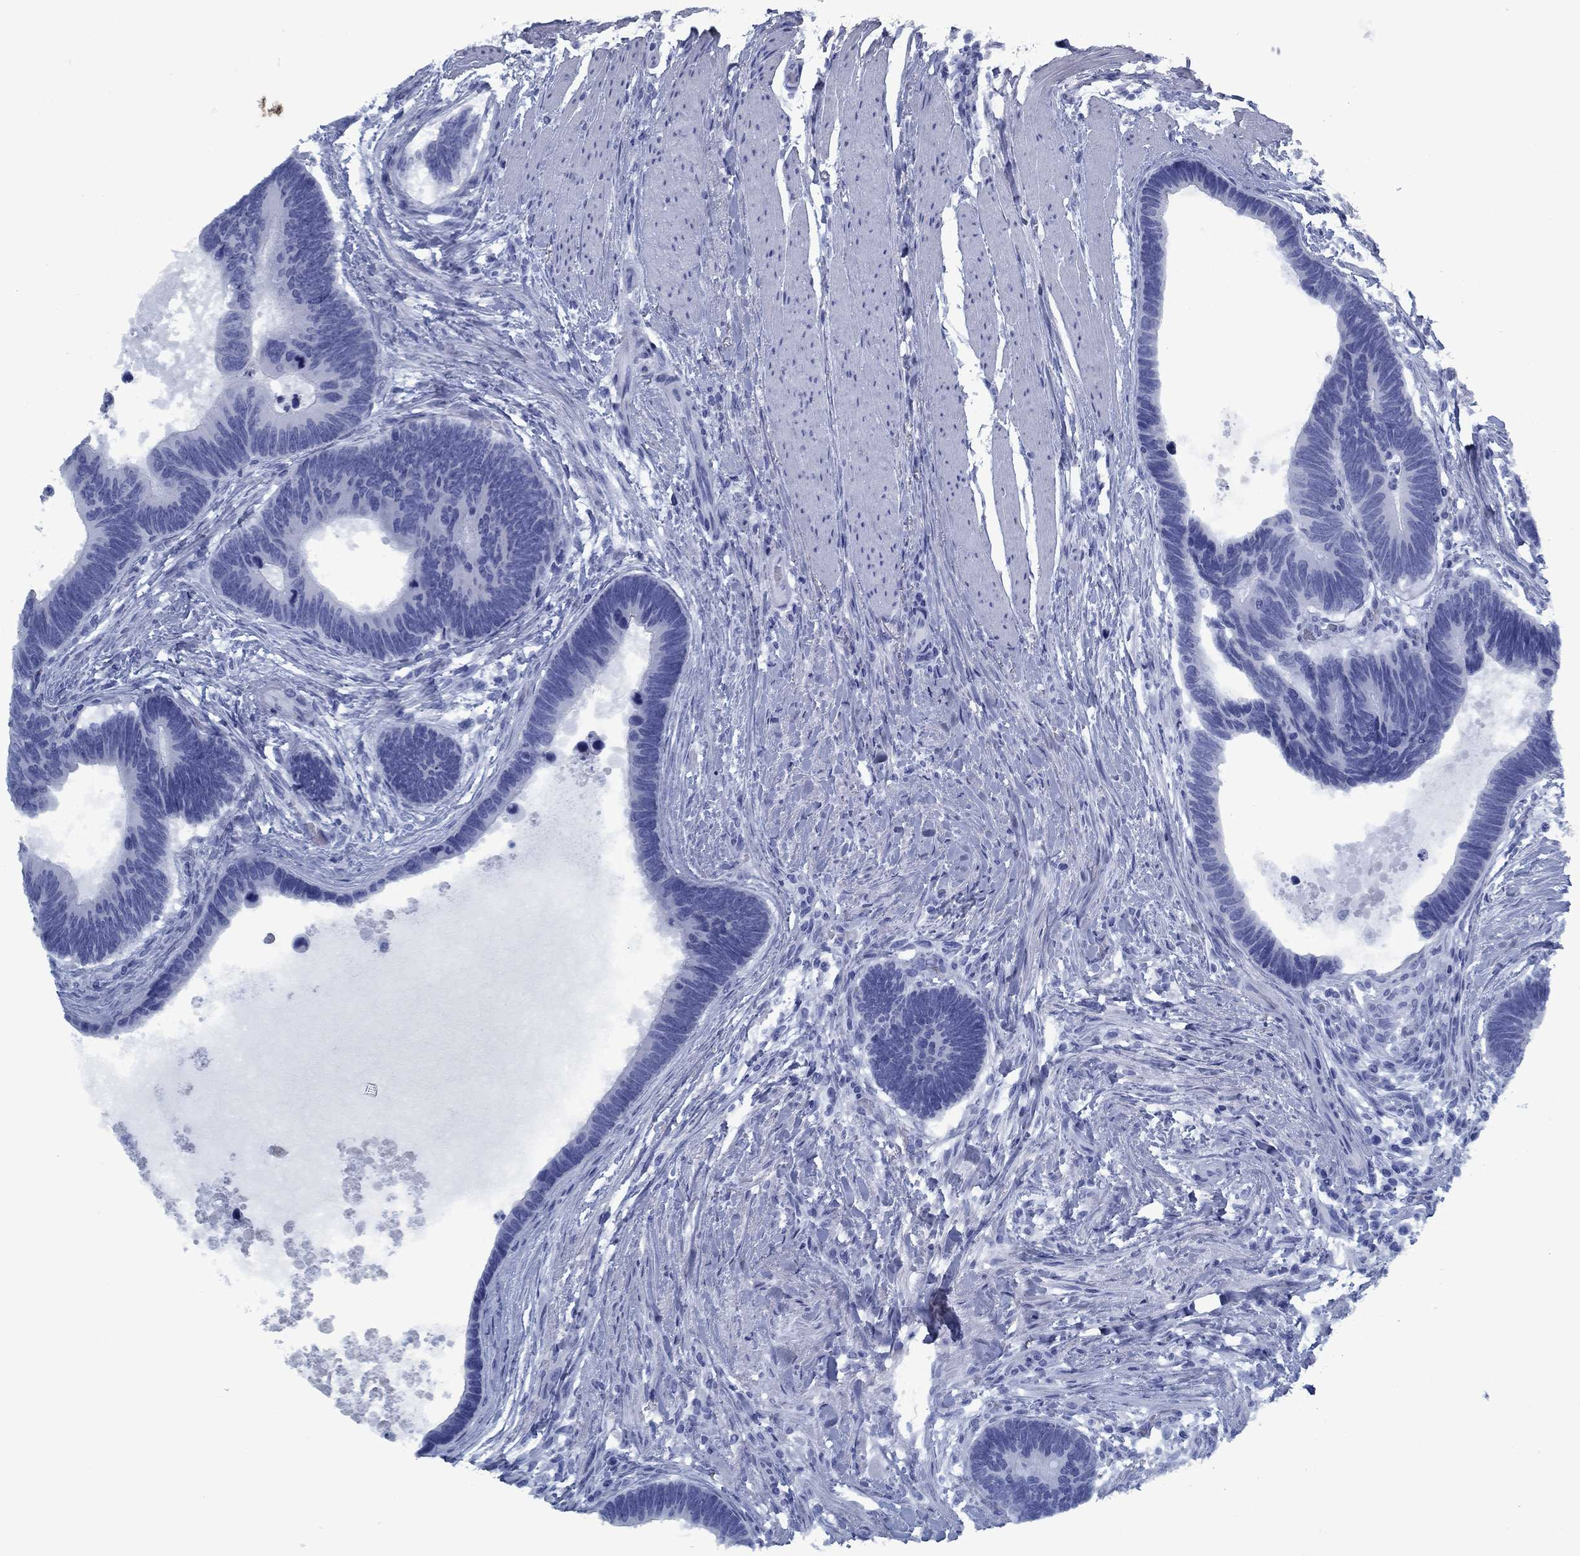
{"staining": {"intensity": "negative", "quantity": "none", "location": "none"}, "tissue": "colorectal cancer", "cell_type": "Tumor cells", "image_type": "cancer", "snomed": [{"axis": "morphology", "description": "Adenocarcinoma, NOS"}, {"axis": "topography", "description": "Colon"}], "caption": "Tumor cells are negative for protein expression in human colorectal cancer.", "gene": "PNMA8A", "patient": {"sex": "female", "age": 77}}